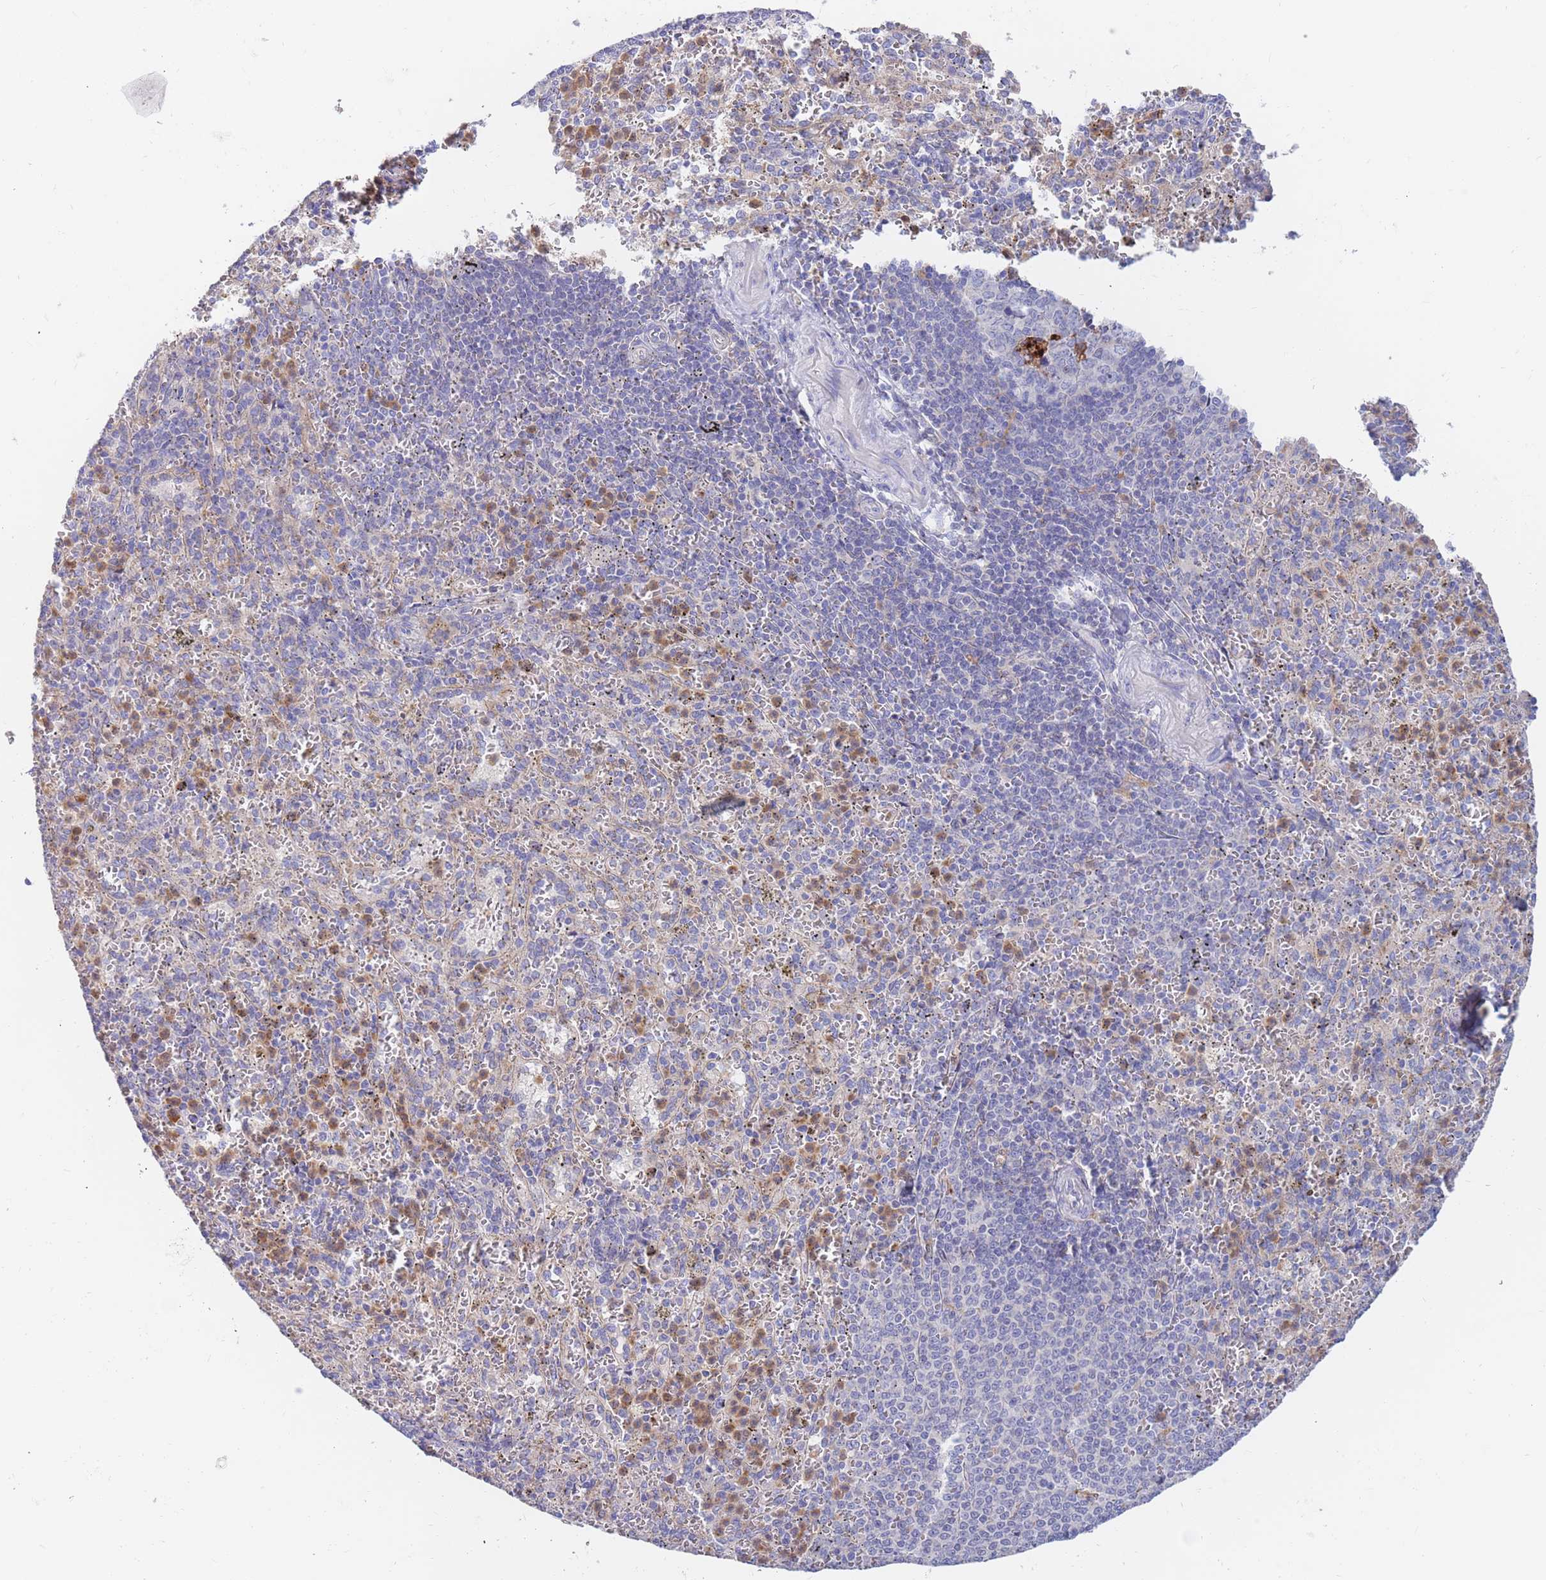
{"staining": {"intensity": "weak", "quantity": "<25%", "location": "cytoplasmic/membranous"}, "tissue": "spleen", "cell_type": "Cells in red pulp", "image_type": "normal", "snomed": [{"axis": "morphology", "description": "Normal tissue, NOS"}, {"axis": "topography", "description": "Spleen"}], "caption": "An immunohistochemistry photomicrograph of benign spleen is shown. There is no staining in cells in red pulp of spleen. The staining is performed using DAB brown chromogen with nuclei counter-stained in using hematoxylin.", "gene": "BORCS5", "patient": {"sex": "female", "age": 21}}